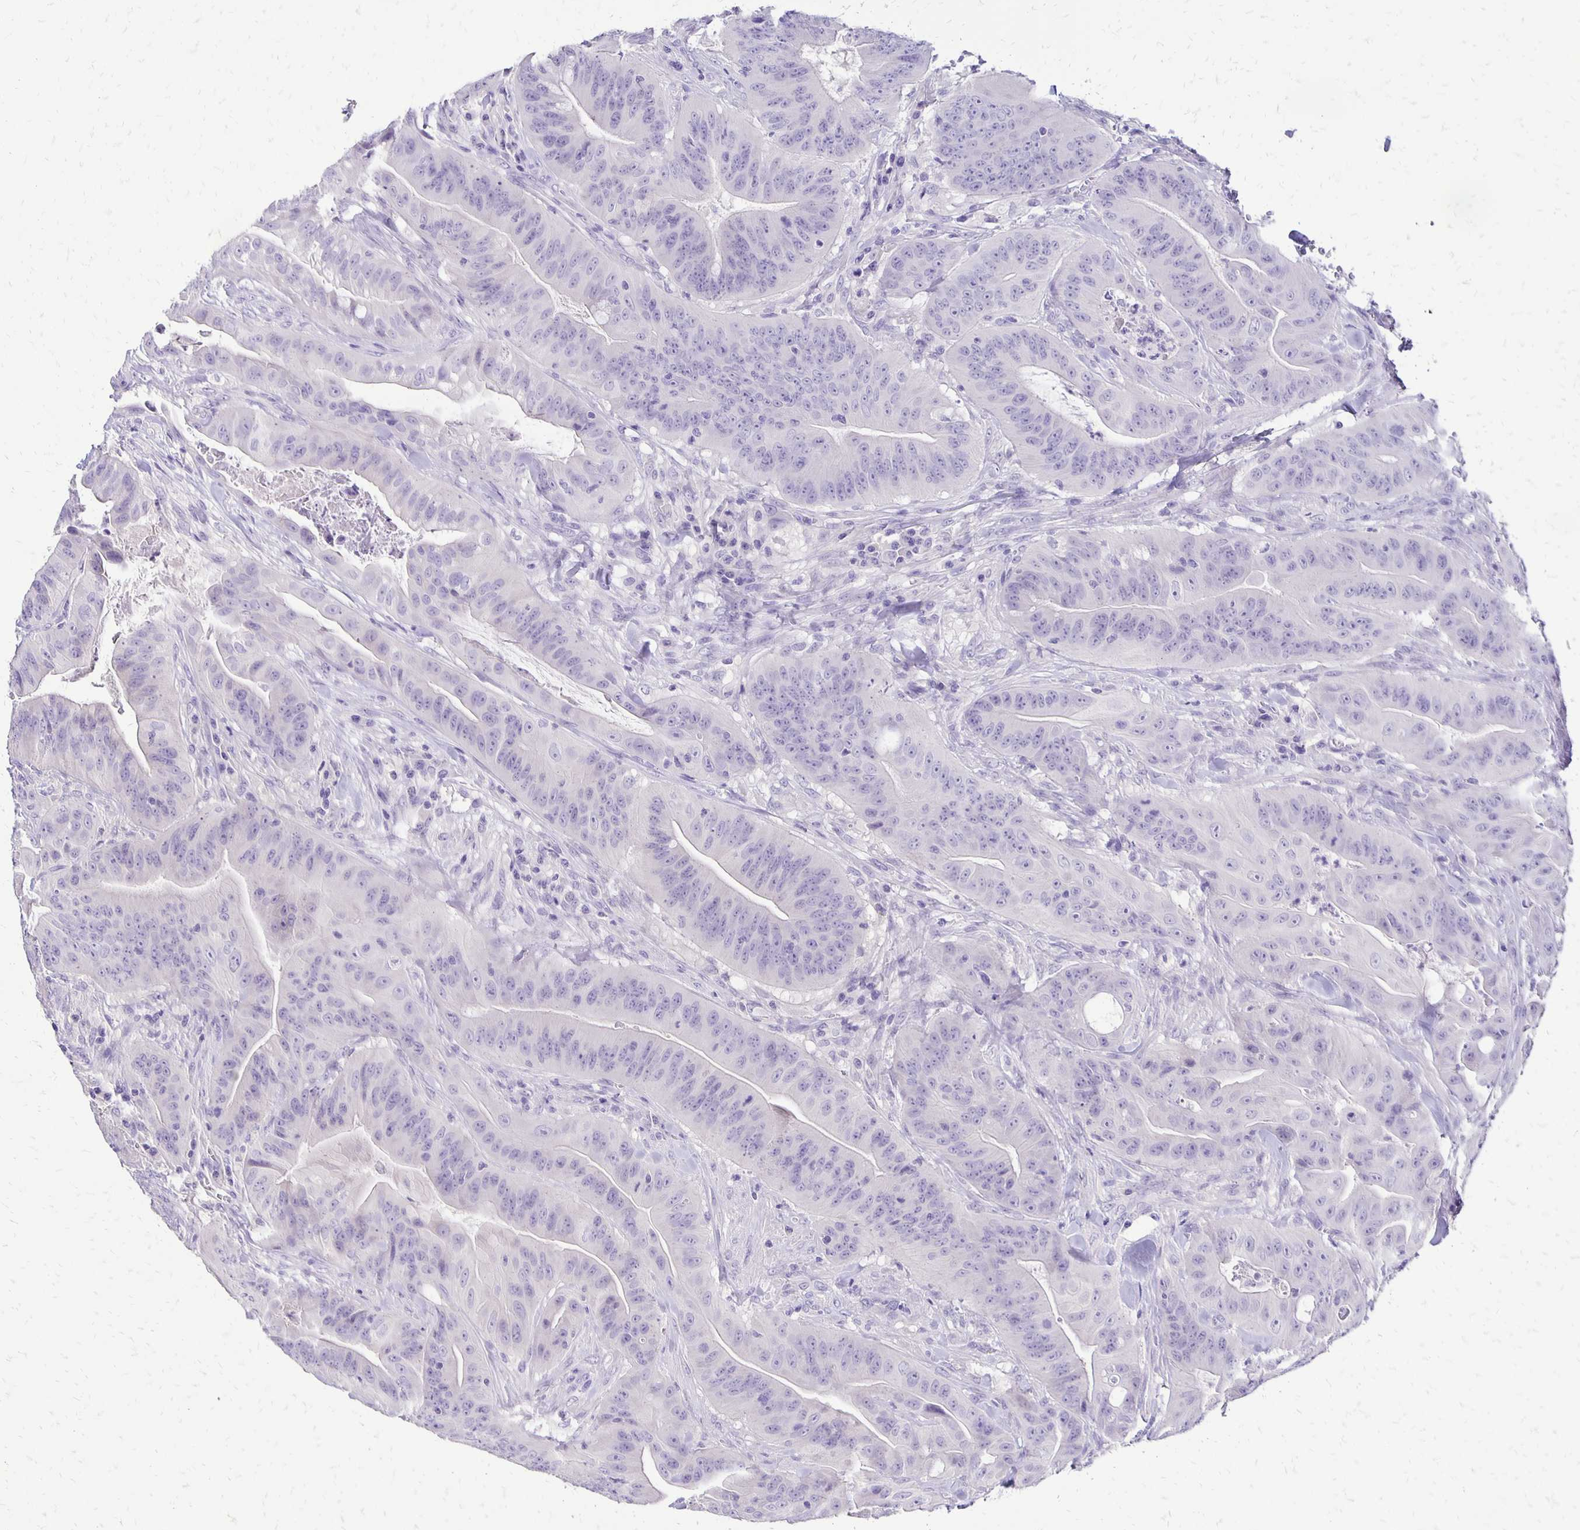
{"staining": {"intensity": "negative", "quantity": "none", "location": "none"}, "tissue": "colorectal cancer", "cell_type": "Tumor cells", "image_type": "cancer", "snomed": [{"axis": "morphology", "description": "Adenocarcinoma, NOS"}, {"axis": "topography", "description": "Colon"}], "caption": "Protein analysis of colorectal cancer (adenocarcinoma) displays no significant positivity in tumor cells.", "gene": "ANKRD45", "patient": {"sex": "male", "age": 33}}